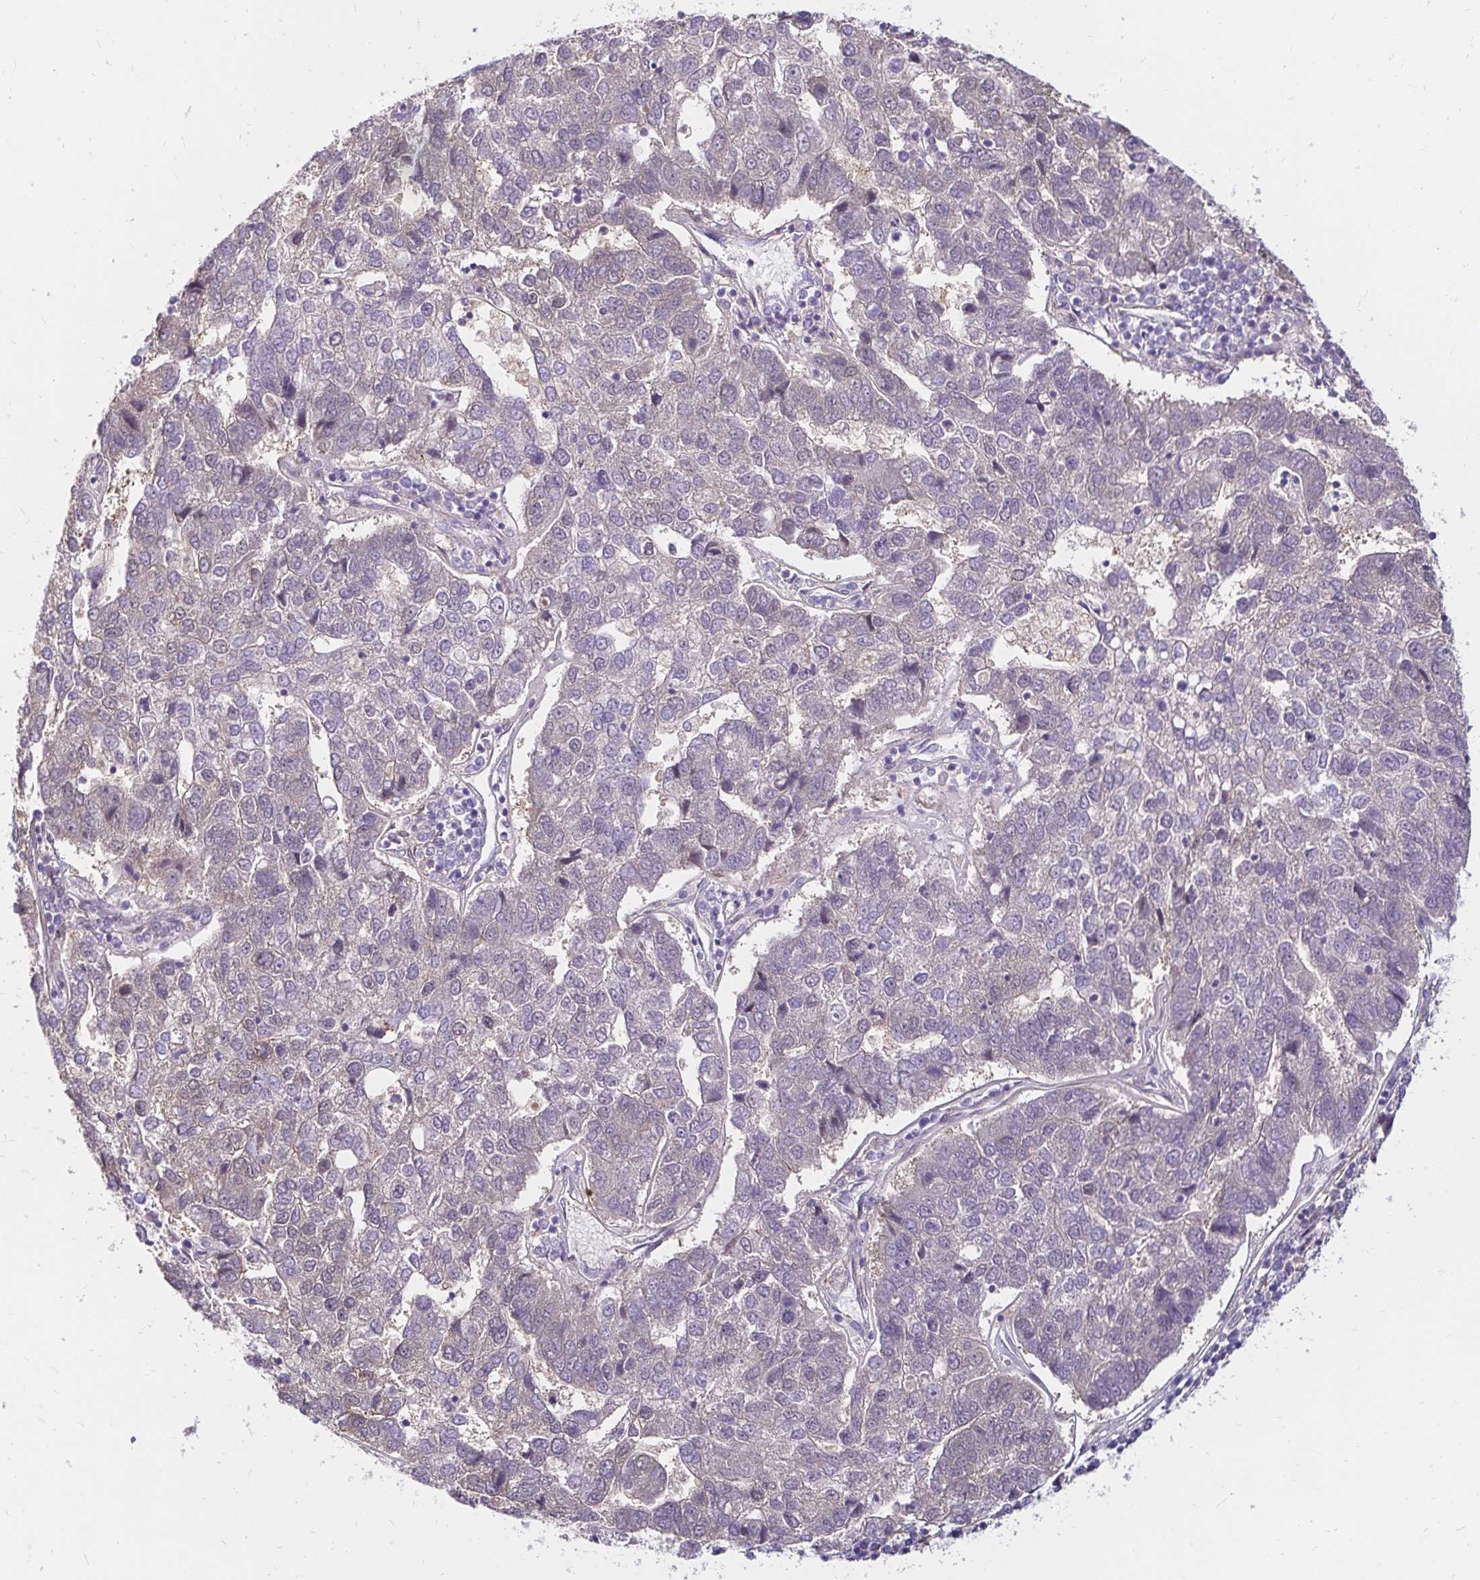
{"staining": {"intensity": "negative", "quantity": "none", "location": "none"}, "tissue": "pancreatic cancer", "cell_type": "Tumor cells", "image_type": "cancer", "snomed": [{"axis": "morphology", "description": "Adenocarcinoma, NOS"}, {"axis": "topography", "description": "Pancreas"}], "caption": "The image reveals no significant positivity in tumor cells of adenocarcinoma (pancreatic). (DAB IHC, high magnification).", "gene": "YAP1", "patient": {"sex": "female", "age": 61}}